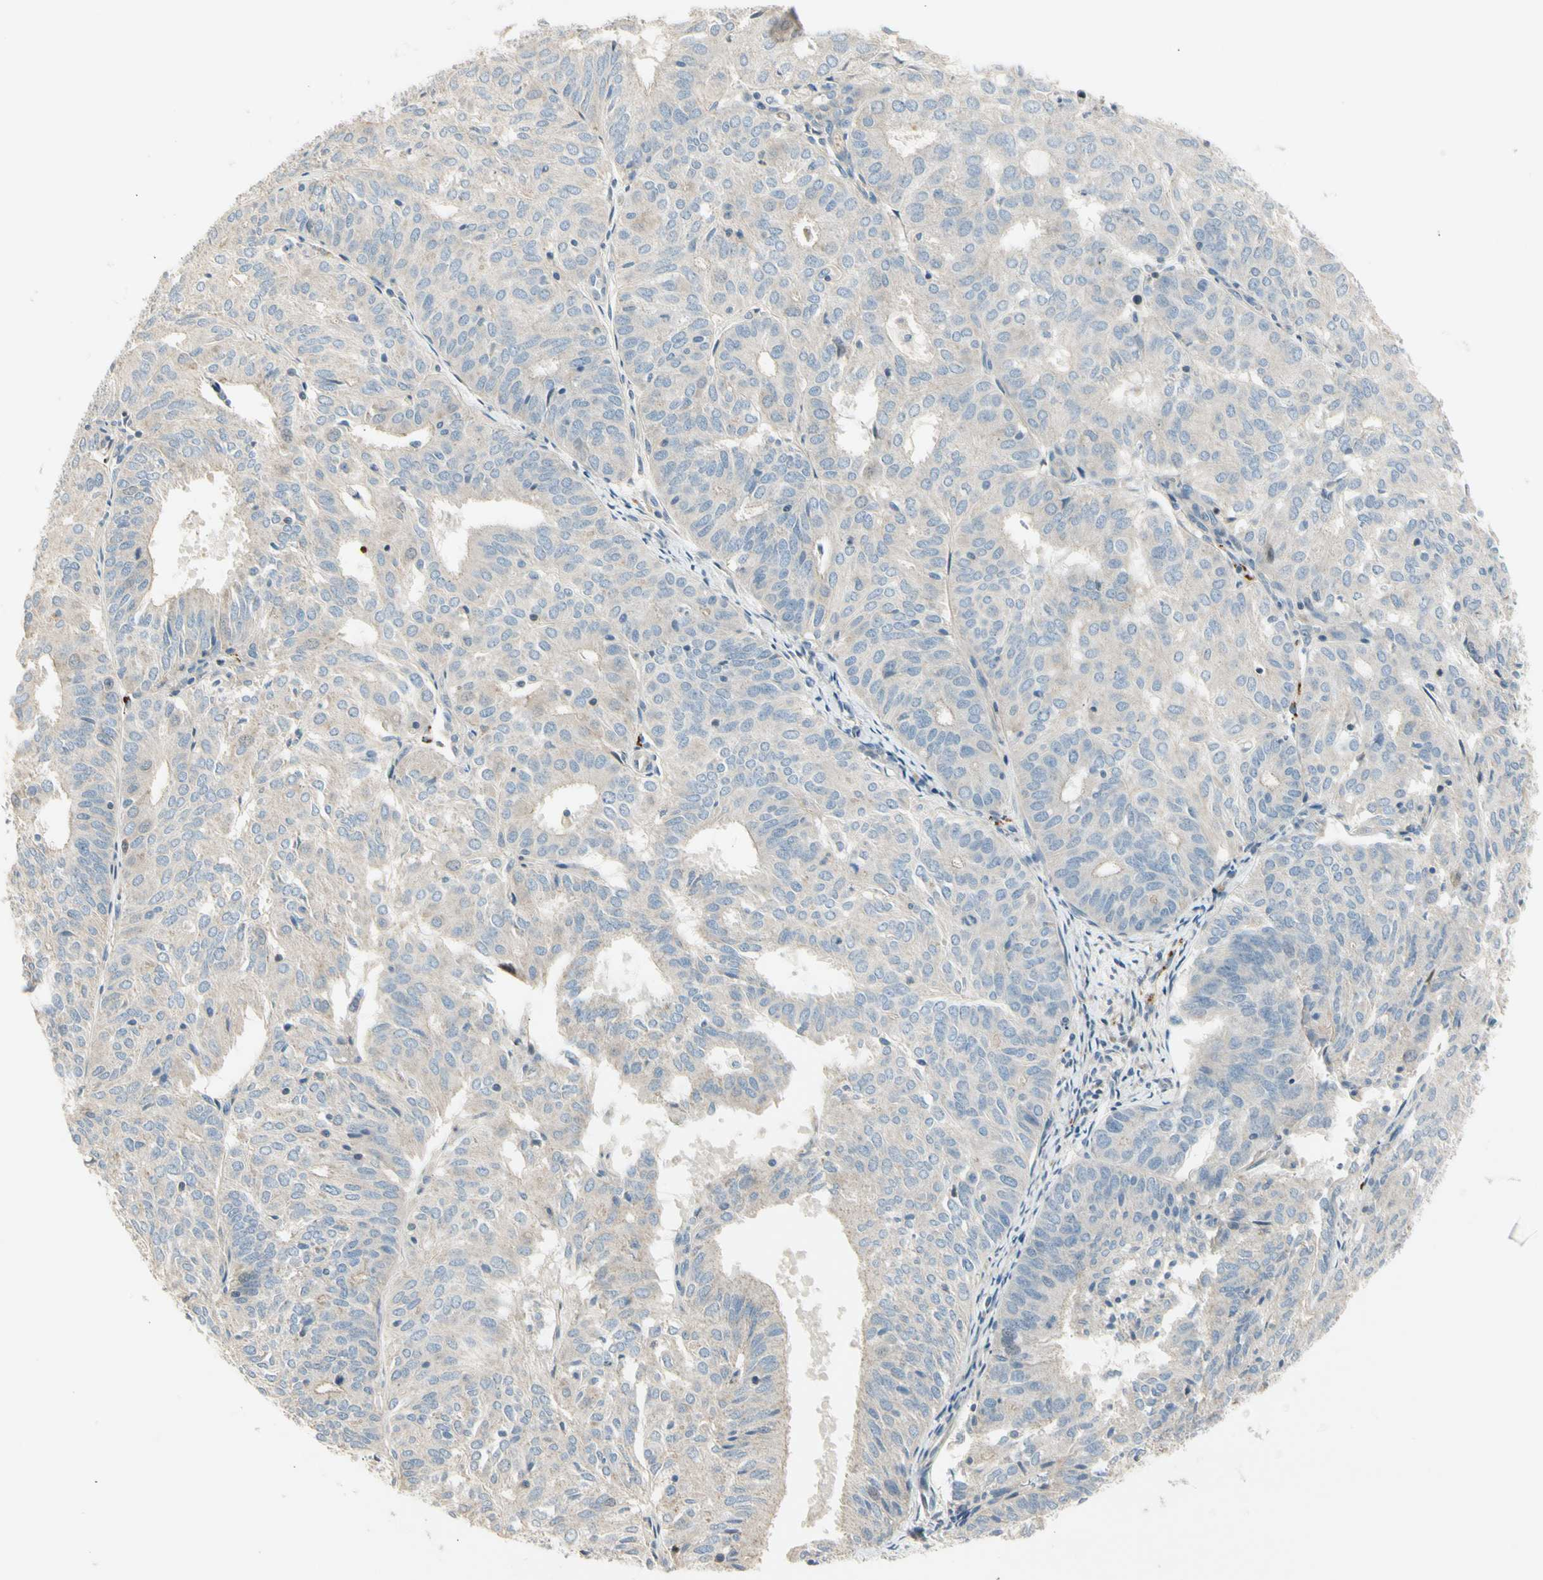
{"staining": {"intensity": "weak", "quantity": "25%-75%", "location": "cytoplasmic/membranous"}, "tissue": "endometrial cancer", "cell_type": "Tumor cells", "image_type": "cancer", "snomed": [{"axis": "morphology", "description": "Adenocarcinoma, NOS"}, {"axis": "topography", "description": "Uterus"}], "caption": "Immunohistochemical staining of human adenocarcinoma (endometrial) reveals low levels of weak cytoplasmic/membranous positivity in about 25%-75% of tumor cells.", "gene": "ADGRA3", "patient": {"sex": "female", "age": 60}}